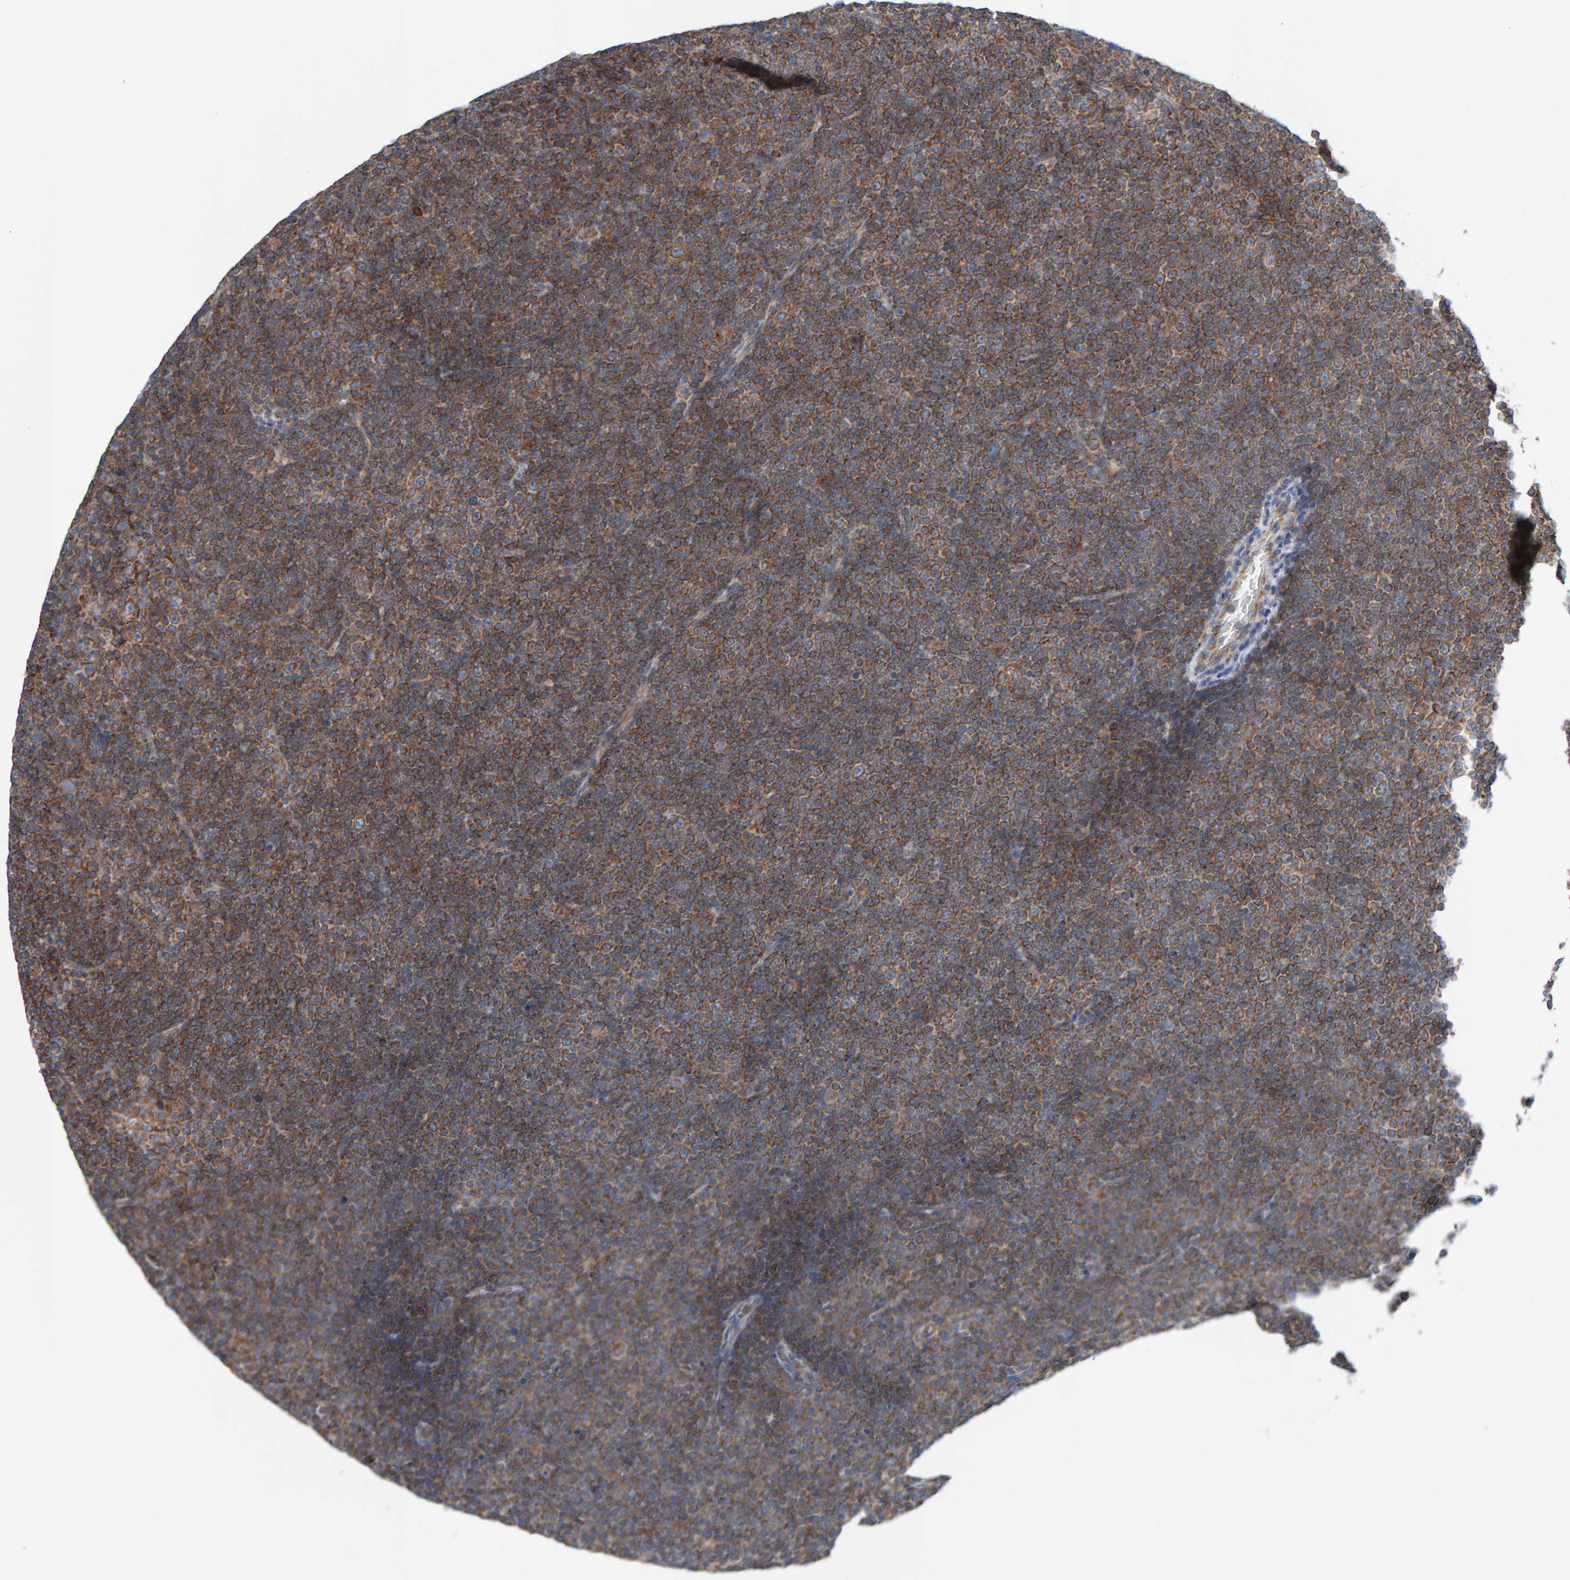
{"staining": {"intensity": "moderate", "quantity": ">75%", "location": "cytoplasmic/membranous"}, "tissue": "lymphoma", "cell_type": "Tumor cells", "image_type": "cancer", "snomed": [{"axis": "morphology", "description": "Malignant lymphoma, non-Hodgkin's type, Low grade"}, {"axis": "topography", "description": "Lymph node"}], "caption": "Moderate cytoplasmic/membranous protein positivity is appreciated in approximately >75% of tumor cells in low-grade malignant lymphoma, non-Hodgkin's type.", "gene": "CDK5RAP3", "patient": {"sex": "female", "age": 67}}